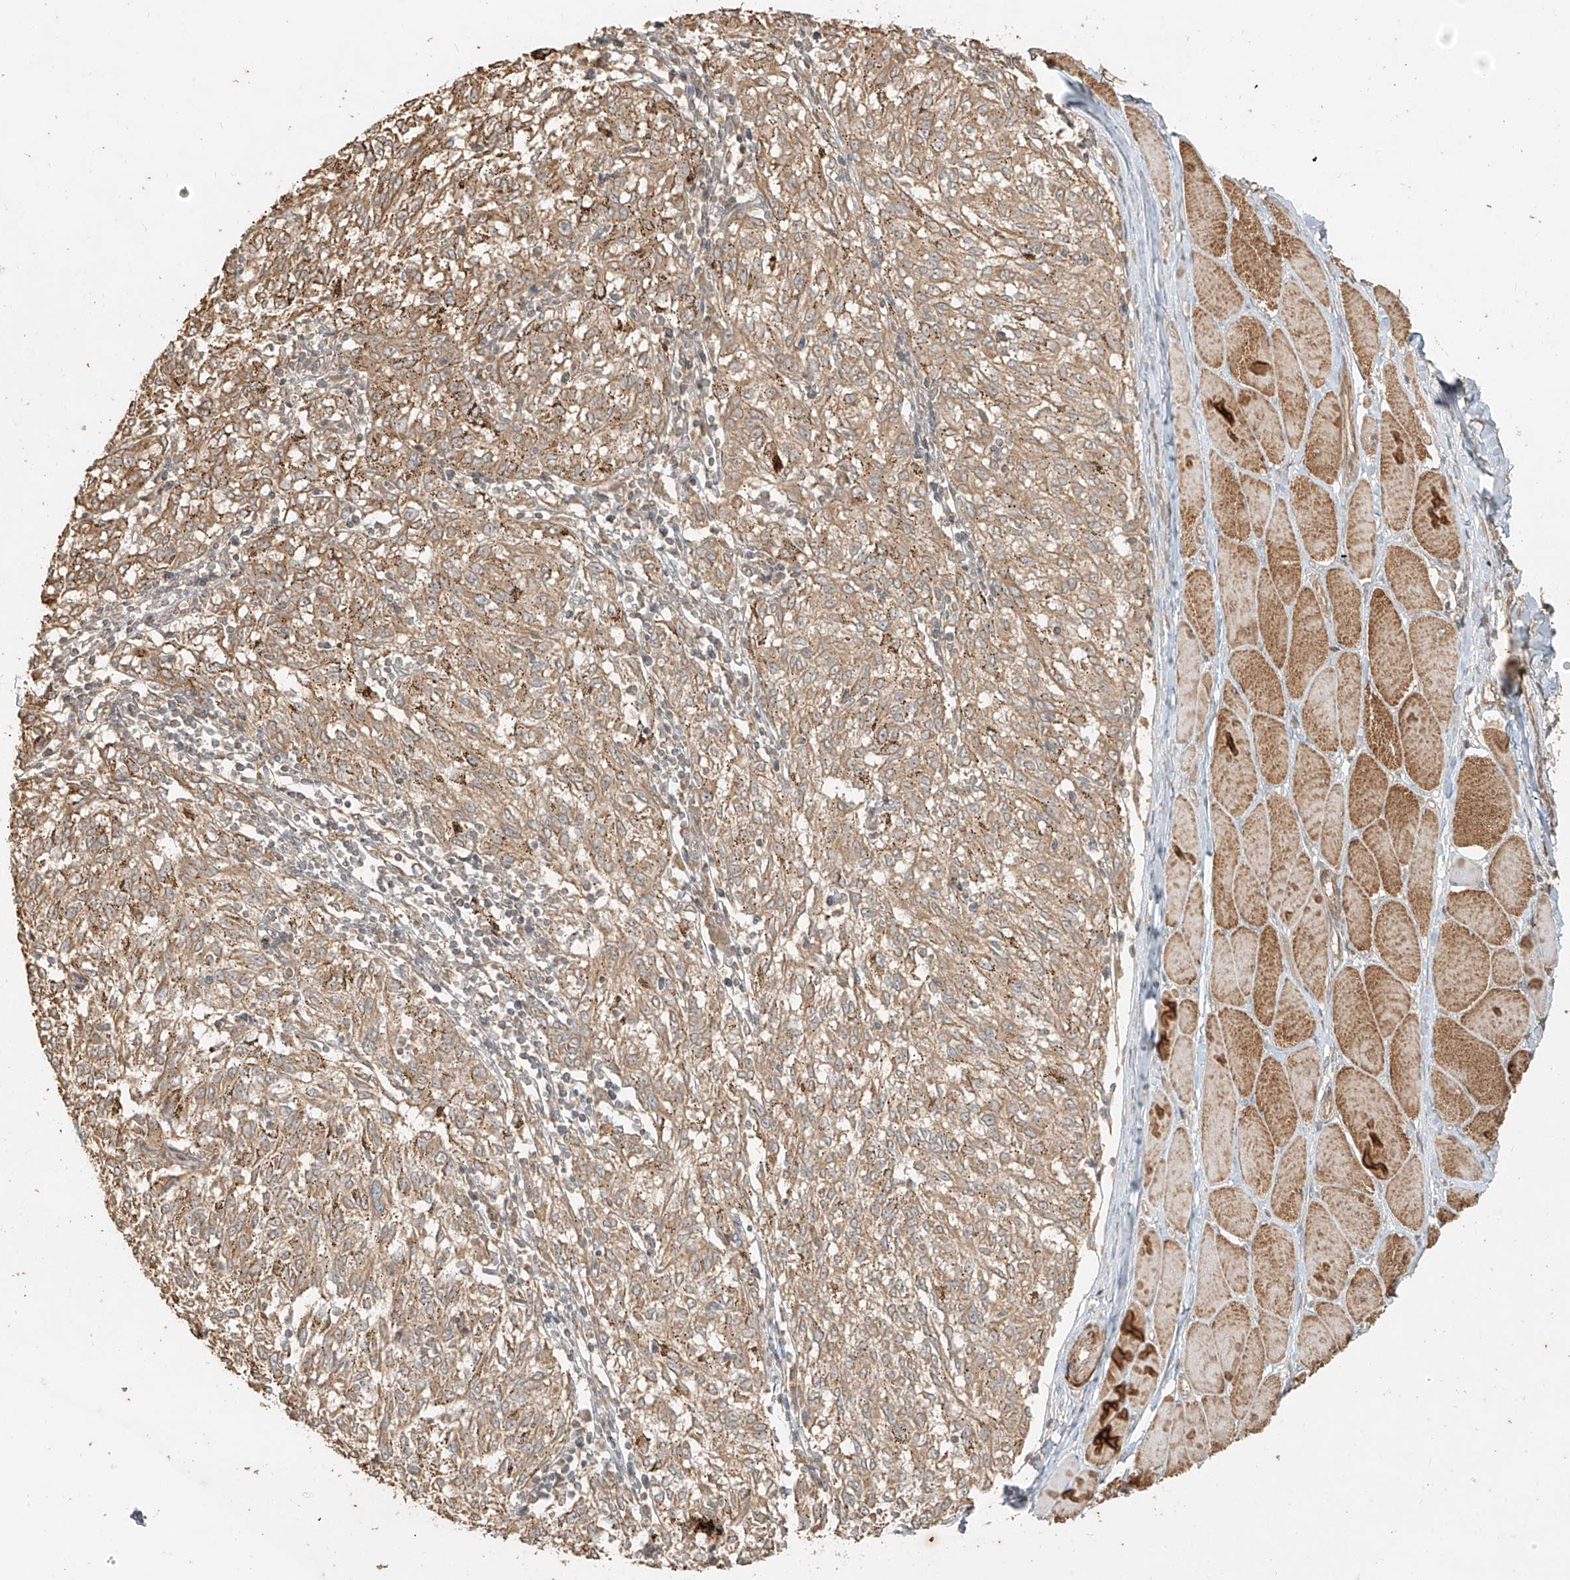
{"staining": {"intensity": "weak", "quantity": ">75%", "location": "cytoplasmic/membranous"}, "tissue": "melanoma", "cell_type": "Tumor cells", "image_type": "cancer", "snomed": [{"axis": "morphology", "description": "Malignant melanoma, NOS"}, {"axis": "topography", "description": "Skin"}], "caption": "Brown immunohistochemical staining in human malignant melanoma displays weak cytoplasmic/membranous staining in approximately >75% of tumor cells. (Brightfield microscopy of DAB IHC at high magnification).", "gene": "ANKZF1", "patient": {"sex": "female", "age": 72}}